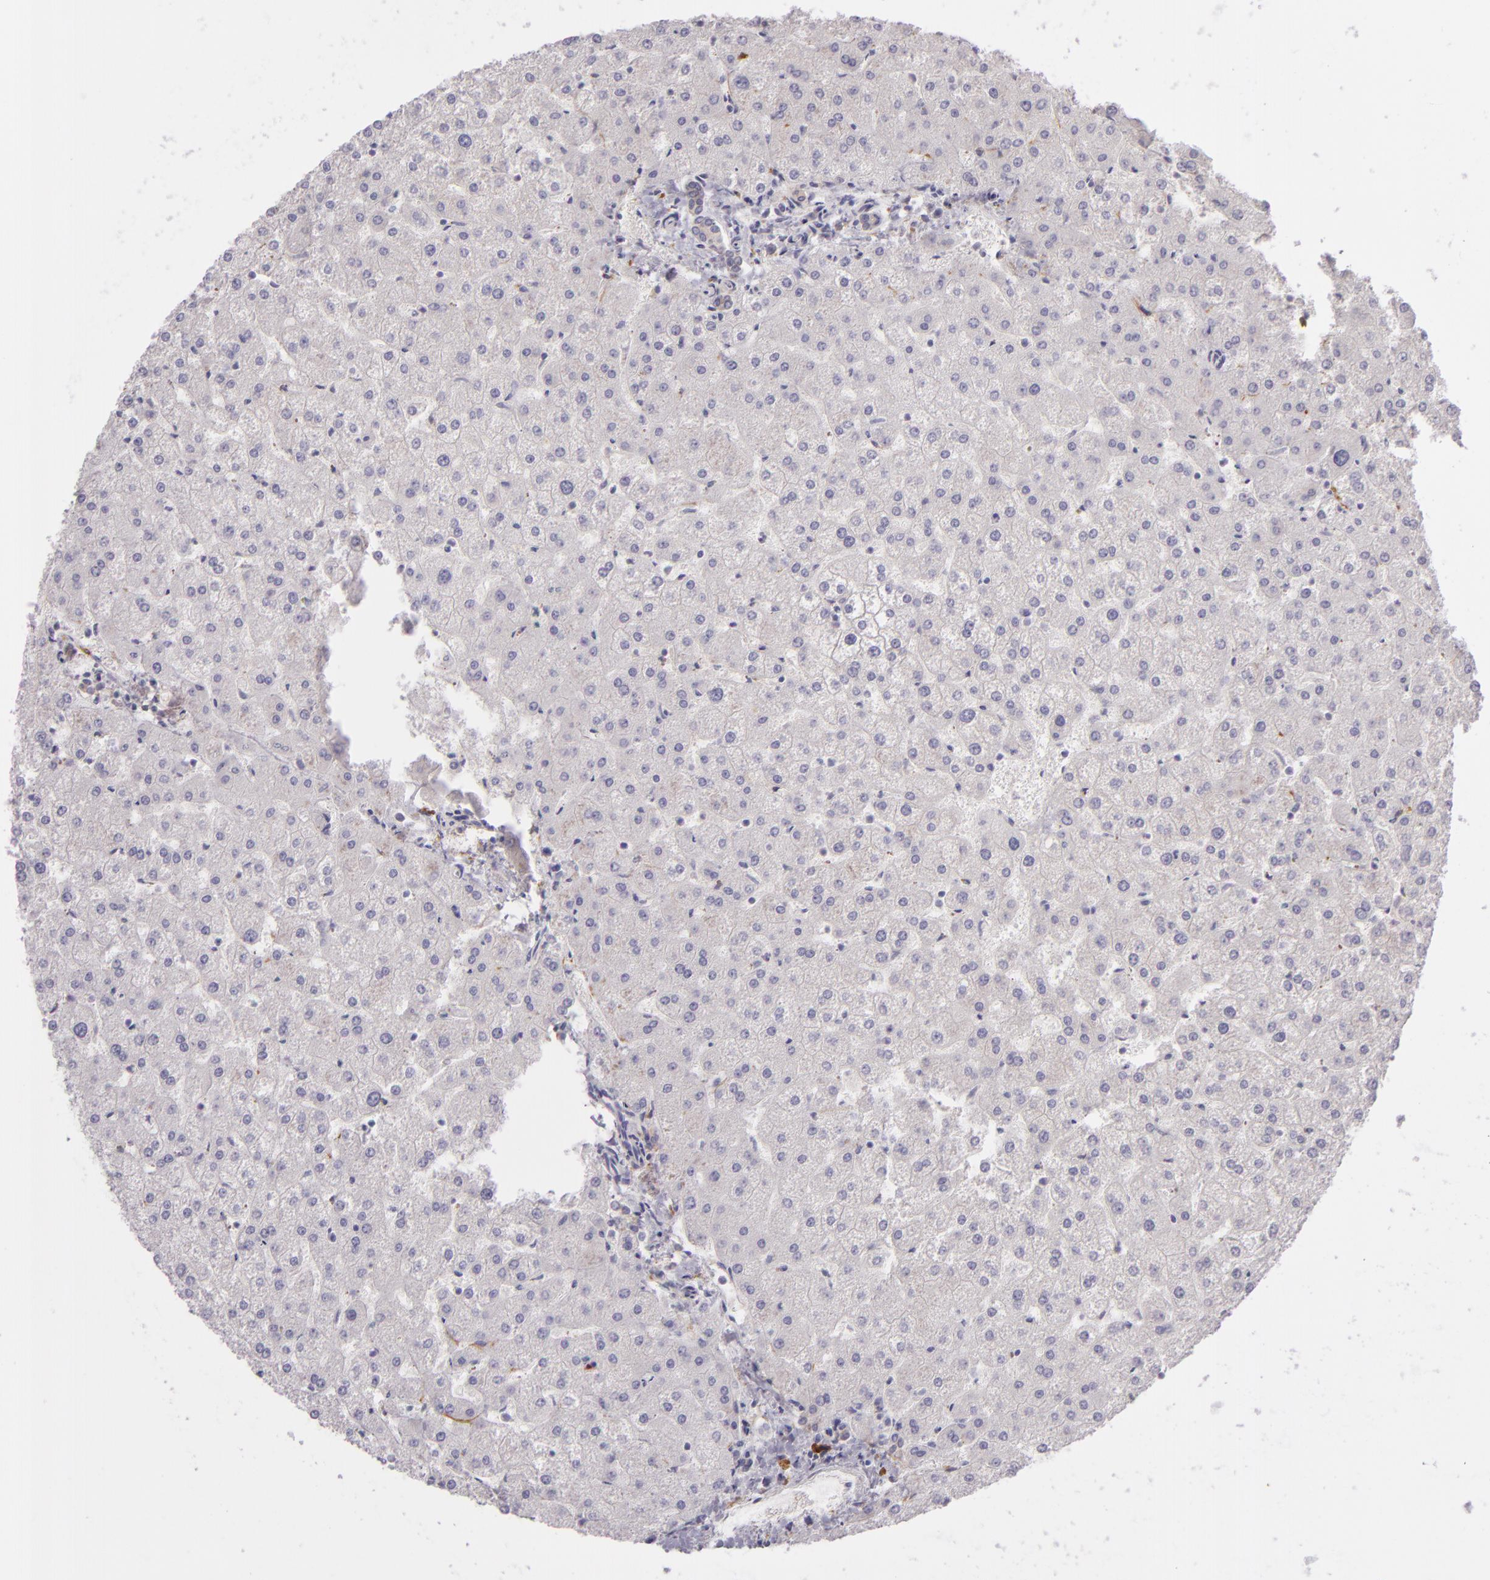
{"staining": {"intensity": "negative", "quantity": "none", "location": "none"}, "tissue": "liver", "cell_type": "Cholangiocytes", "image_type": "normal", "snomed": [{"axis": "morphology", "description": "Normal tissue, NOS"}, {"axis": "topography", "description": "Liver"}], "caption": "Immunohistochemical staining of benign human liver reveals no significant staining in cholangiocytes.", "gene": "ZC3H7B", "patient": {"sex": "female", "age": 32}}